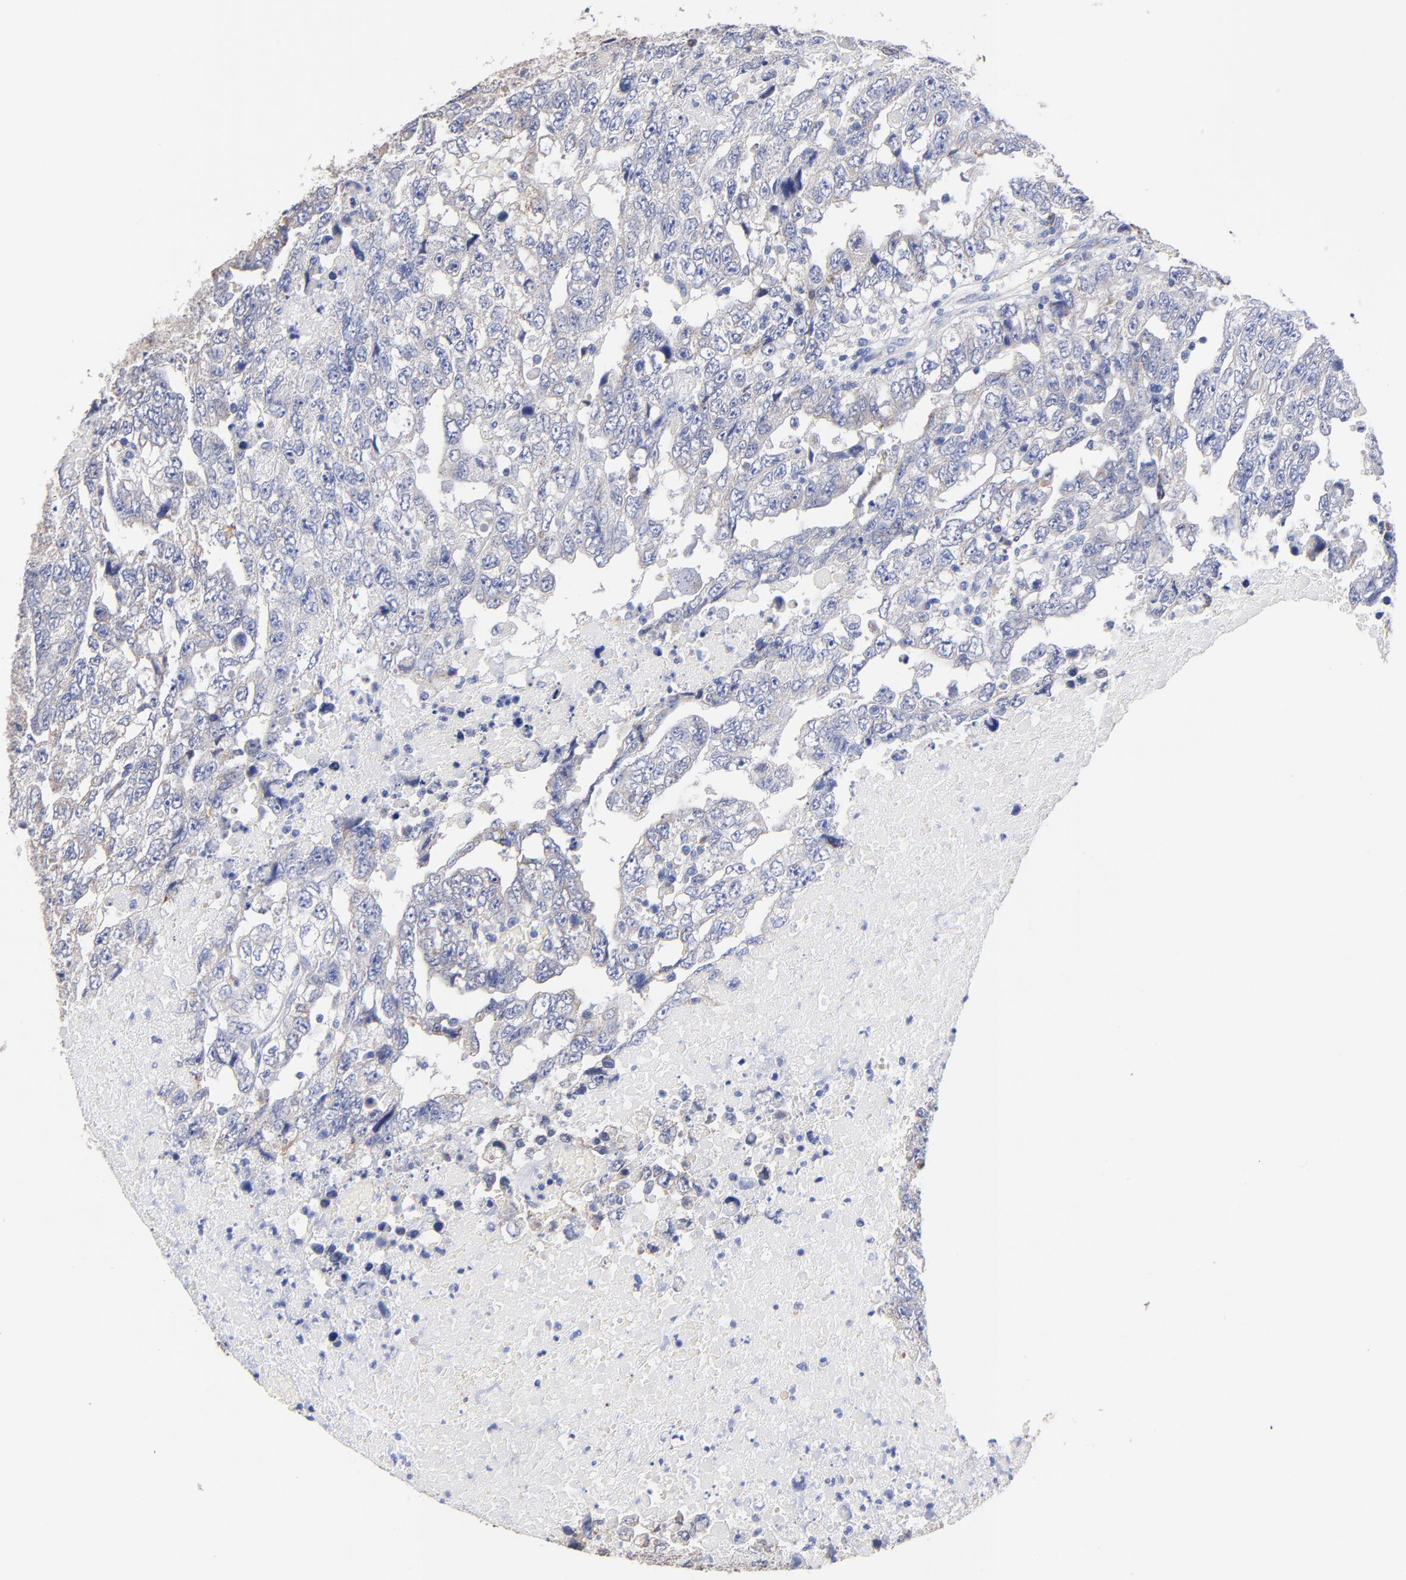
{"staining": {"intensity": "negative", "quantity": "none", "location": "none"}, "tissue": "testis cancer", "cell_type": "Tumor cells", "image_type": "cancer", "snomed": [{"axis": "morphology", "description": "Carcinoma, Embryonal, NOS"}, {"axis": "topography", "description": "Testis"}], "caption": "A high-resolution photomicrograph shows immunohistochemistry (IHC) staining of embryonal carcinoma (testis), which demonstrates no significant staining in tumor cells.", "gene": "LAX1", "patient": {"sex": "male", "age": 36}}